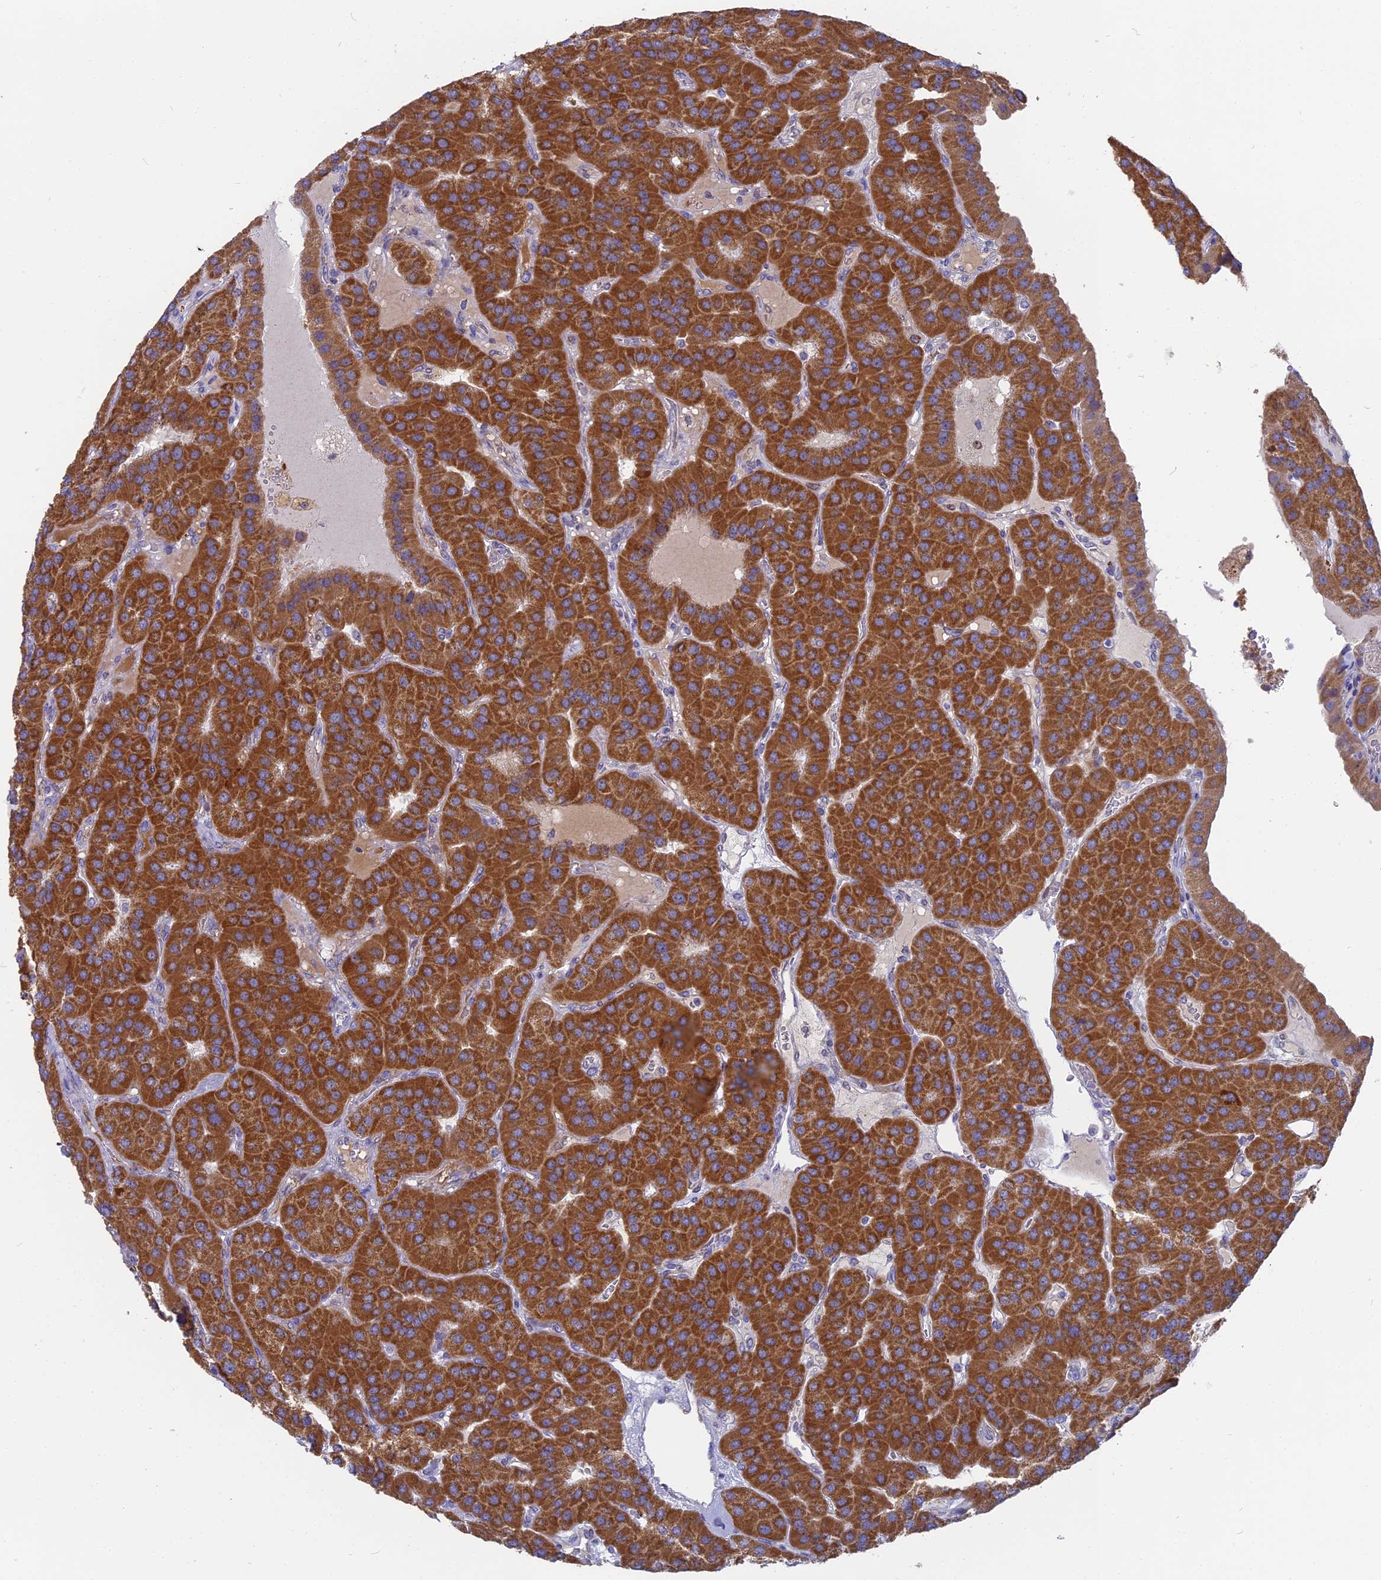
{"staining": {"intensity": "strong", "quantity": ">75%", "location": "cytoplasmic/membranous"}, "tissue": "parathyroid gland", "cell_type": "Glandular cells", "image_type": "normal", "snomed": [{"axis": "morphology", "description": "Normal tissue, NOS"}, {"axis": "morphology", "description": "Adenoma, NOS"}, {"axis": "topography", "description": "Parathyroid gland"}], "caption": "IHC of unremarkable parathyroid gland reveals high levels of strong cytoplasmic/membranous expression in about >75% of glandular cells.", "gene": "DTWD1", "patient": {"sex": "female", "age": 86}}